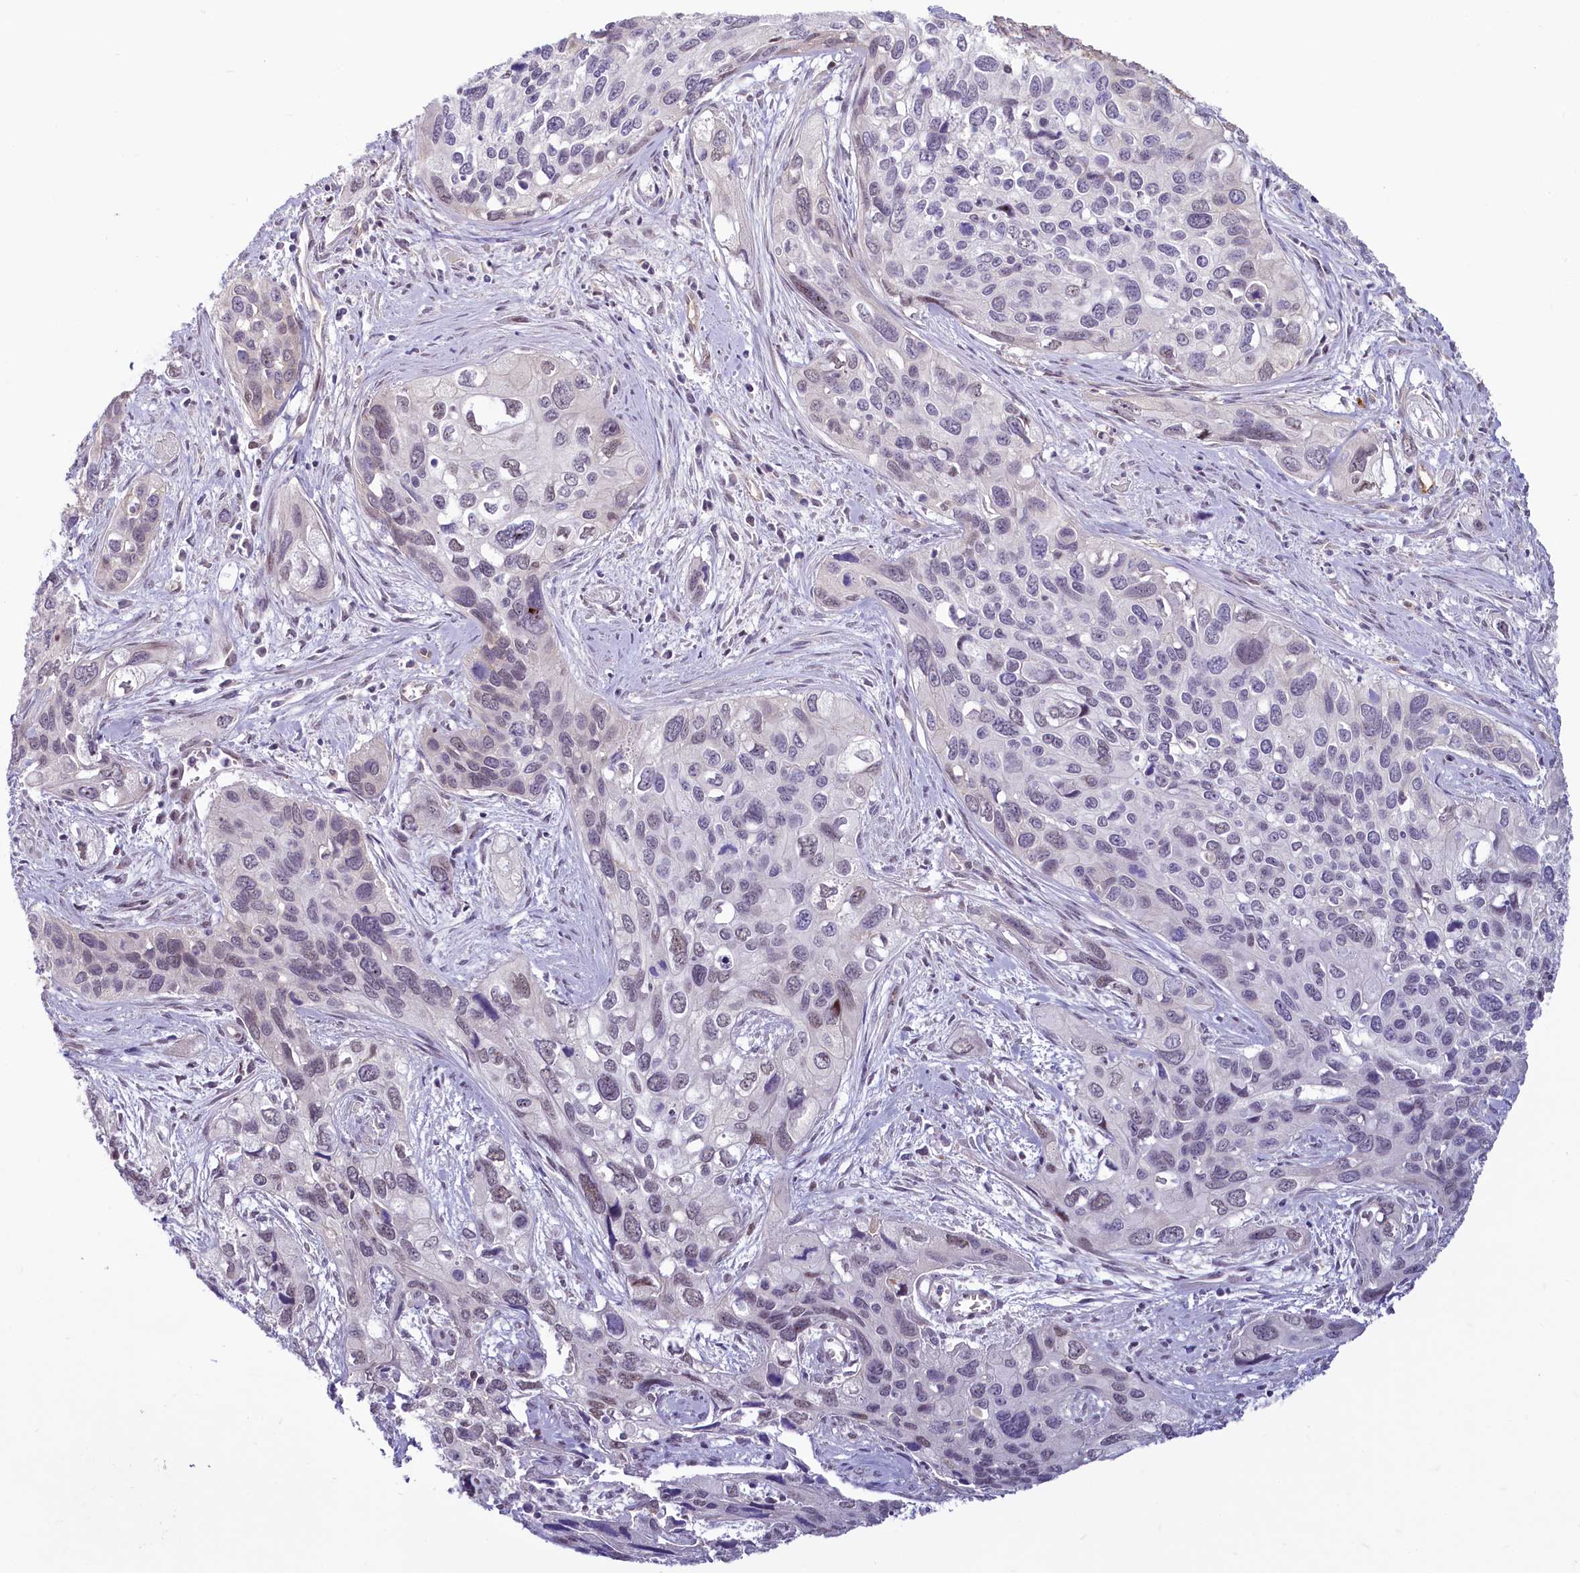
{"staining": {"intensity": "weak", "quantity": "25%-75%", "location": "nuclear"}, "tissue": "cervical cancer", "cell_type": "Tumor cells", "image_type": "cancer", "snomed": [{"axis": "morphology", "description": "Squamous cell carcinoma, NOS"}, {"axis": "topography", "description": "Cervix"}], "caption": "High-magnification brightfield microscopy of squamous cell carcinoma (cervical) stained with DAB (3,3'-diaminobenzidine) (brown) and counterstained with hematoxylin (blue). tumor cells exhibit weak nuclear staining is seen in about25%-75% of cells. Using DAB (3,3'-diaminobenzidine) (brown) and hematoxylin (blue) stains, captured at high magnification using brightfield microscopy.", "gene": "PROCR", "patient": {"sex": "female", "age": 55}}